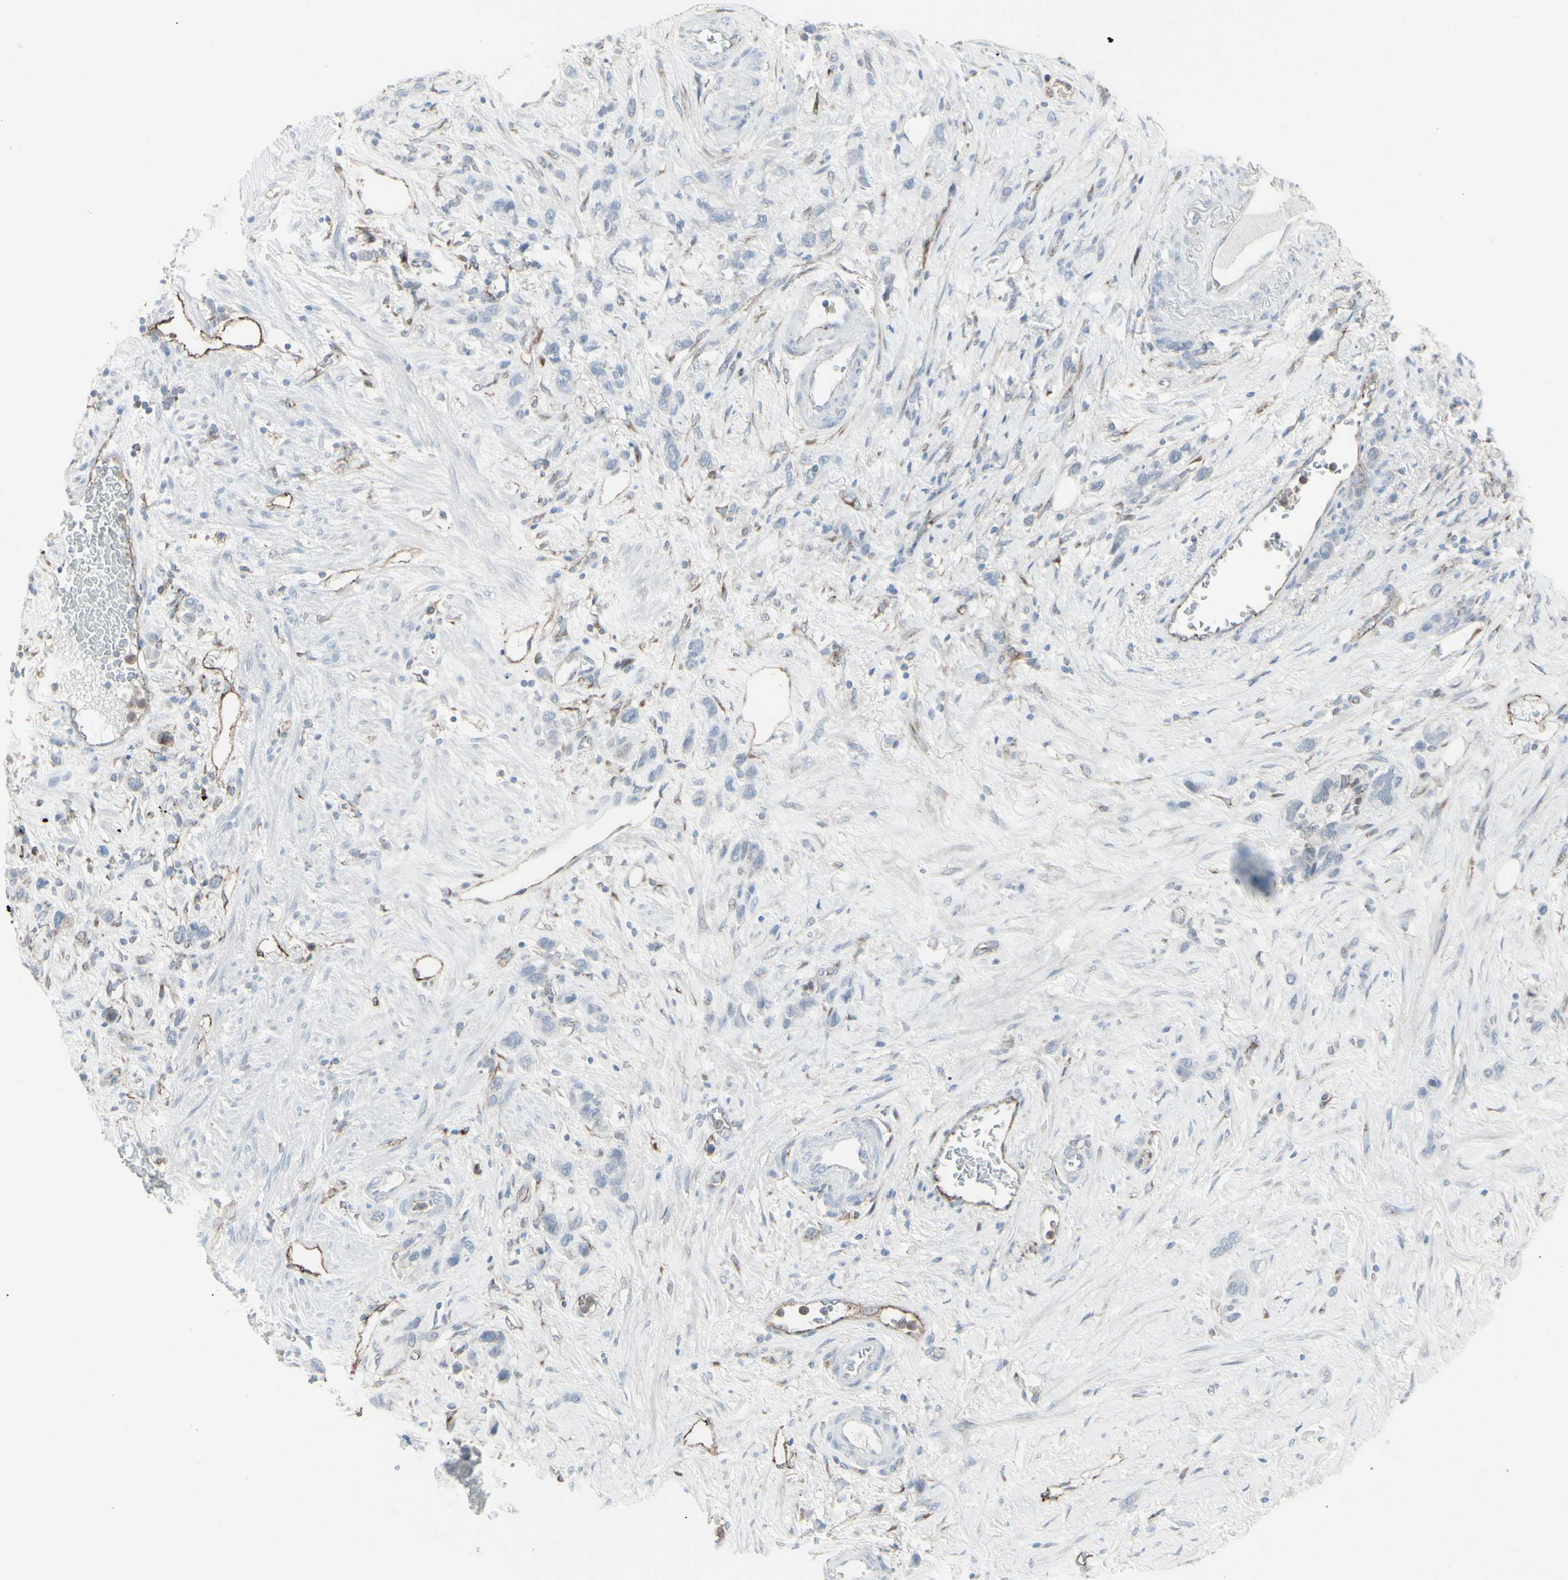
{"staining": {"intensity": "negative", "quantity": "none", "location": "none"}, "tissue": "stomach cancer", "cell_type": "Tumor cells", "image_type": "cancer", "snomed": [{"axis": "morphology", "description": "Adenocarcinoma, NOS"}, {"axis": "morphology", "description": "Adenocarcinoma, High grade"}, {"axis": "topography", "description": "Stomach, upper"}, {"axis": "topography", "description": "Stomach, lower"}], "caption": "A high-resolution histopathology image shows immunohistochemistry (IHC) staining of stomach cancer, which displays no significant positivity in tumor cells.", "gene": "GJA1", "patient": {"sex": "female", "age": 65}}